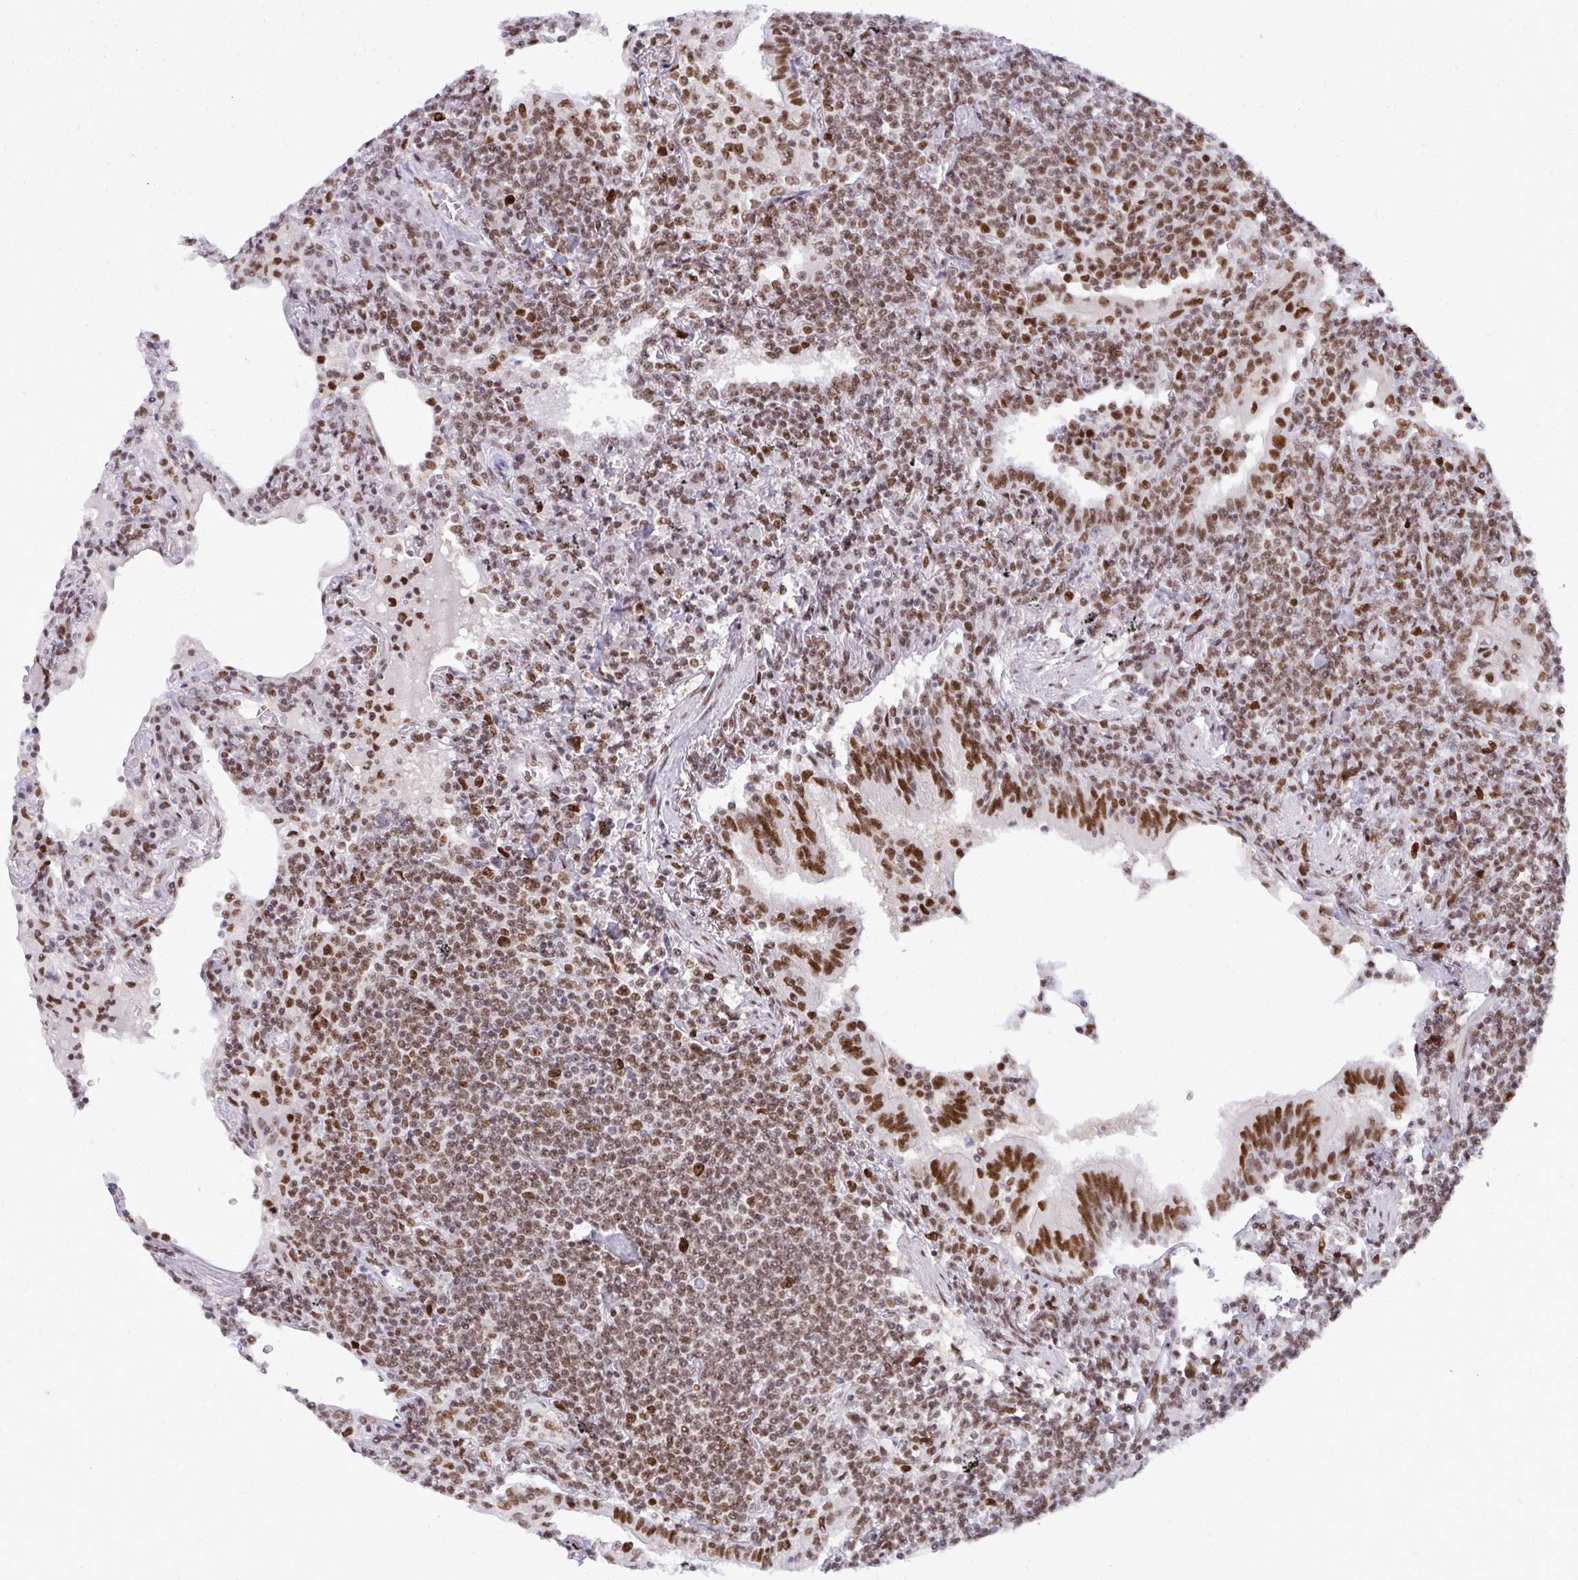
{"staining": {"intensity": "moderate", "quantity": ">75%", "location": "nuclear"}, "tissue": "lymphoma", "cell_type": "Tumor cells", "image_type": "cancer", "snomed": [{"axis": "morphology", "description": "Malignant lymphoma, non-Hodgkin's type, Low grade"}, {"axis": "topography", "description": "Lung"}], "caption": "An IHC micrograph of neoplastic tissue is shown. Protein staining in brown shows moderate nuclear positivity in lymphoma within tumor cells. (DAB (3,3'-diaminobenzidine) = brown stain, brightfield microscopy at high magnification).", "gene": "CDYL", "patient": {"sex": "female", "age": 71}}